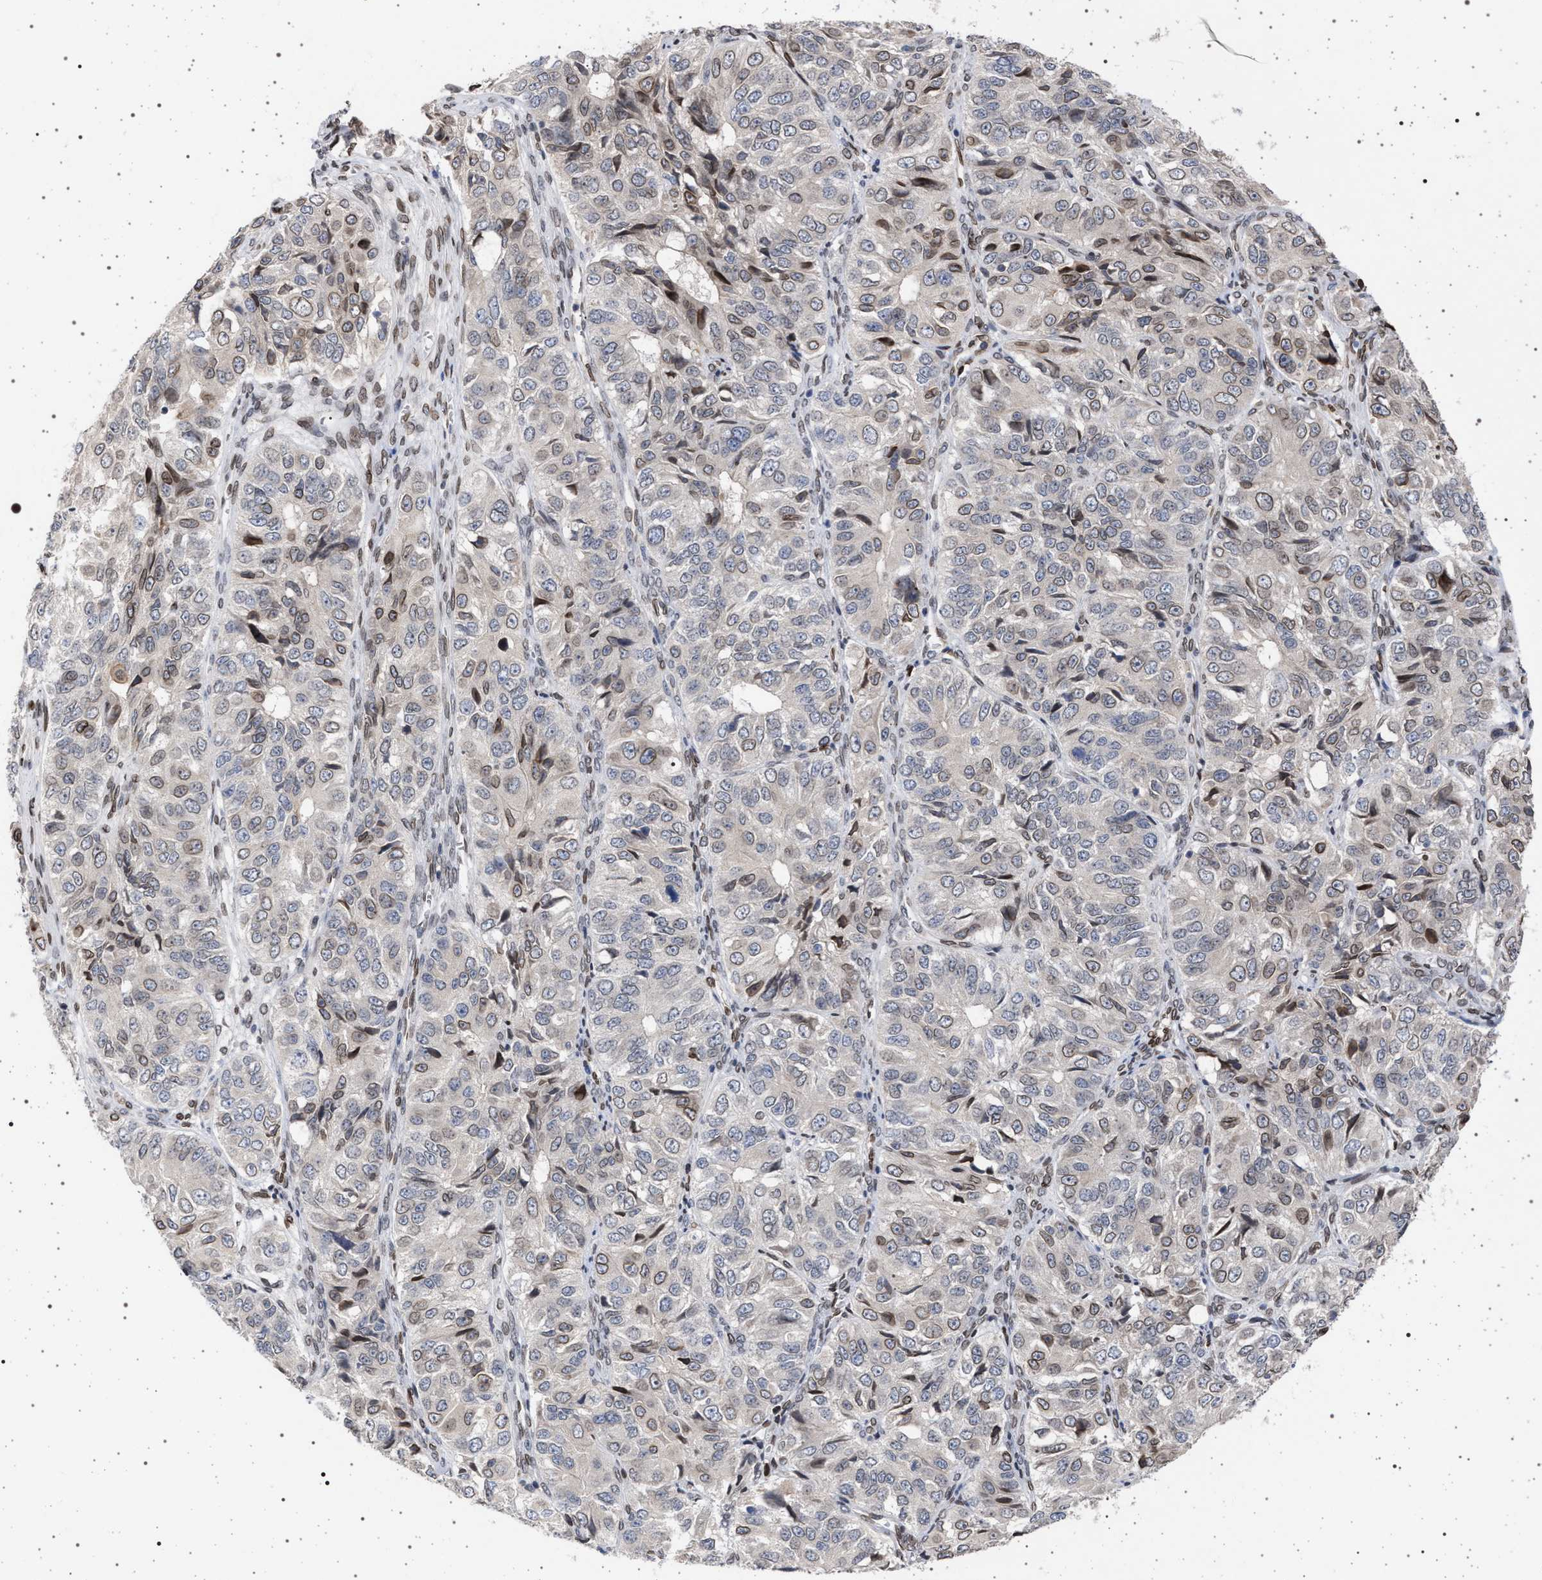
{"staining": {"intensity": "moderate", "quantity": "25%-75%", "location": "cytoplasmic/membranous,nuclear"}, "tissue": "ovarian cancer", "cell_type": "Tumor cells", "image_type": "cancer", "snomed": [{"axis": "morphology", "description": "Carcinoma, endometroid"}, {"axis": "topography", "description": "Ovary"}], "caption": "This histopathology image shows immunohistochemistry (IHC) staining of ovarian cancer (endometroid carcinoma), with medium moderate cytoplasmic/membranous and nuclear positivity in about 25%-75% of tumor cells.", "gene": "ING2", "patient": {"sex": "female", "age": 51}}